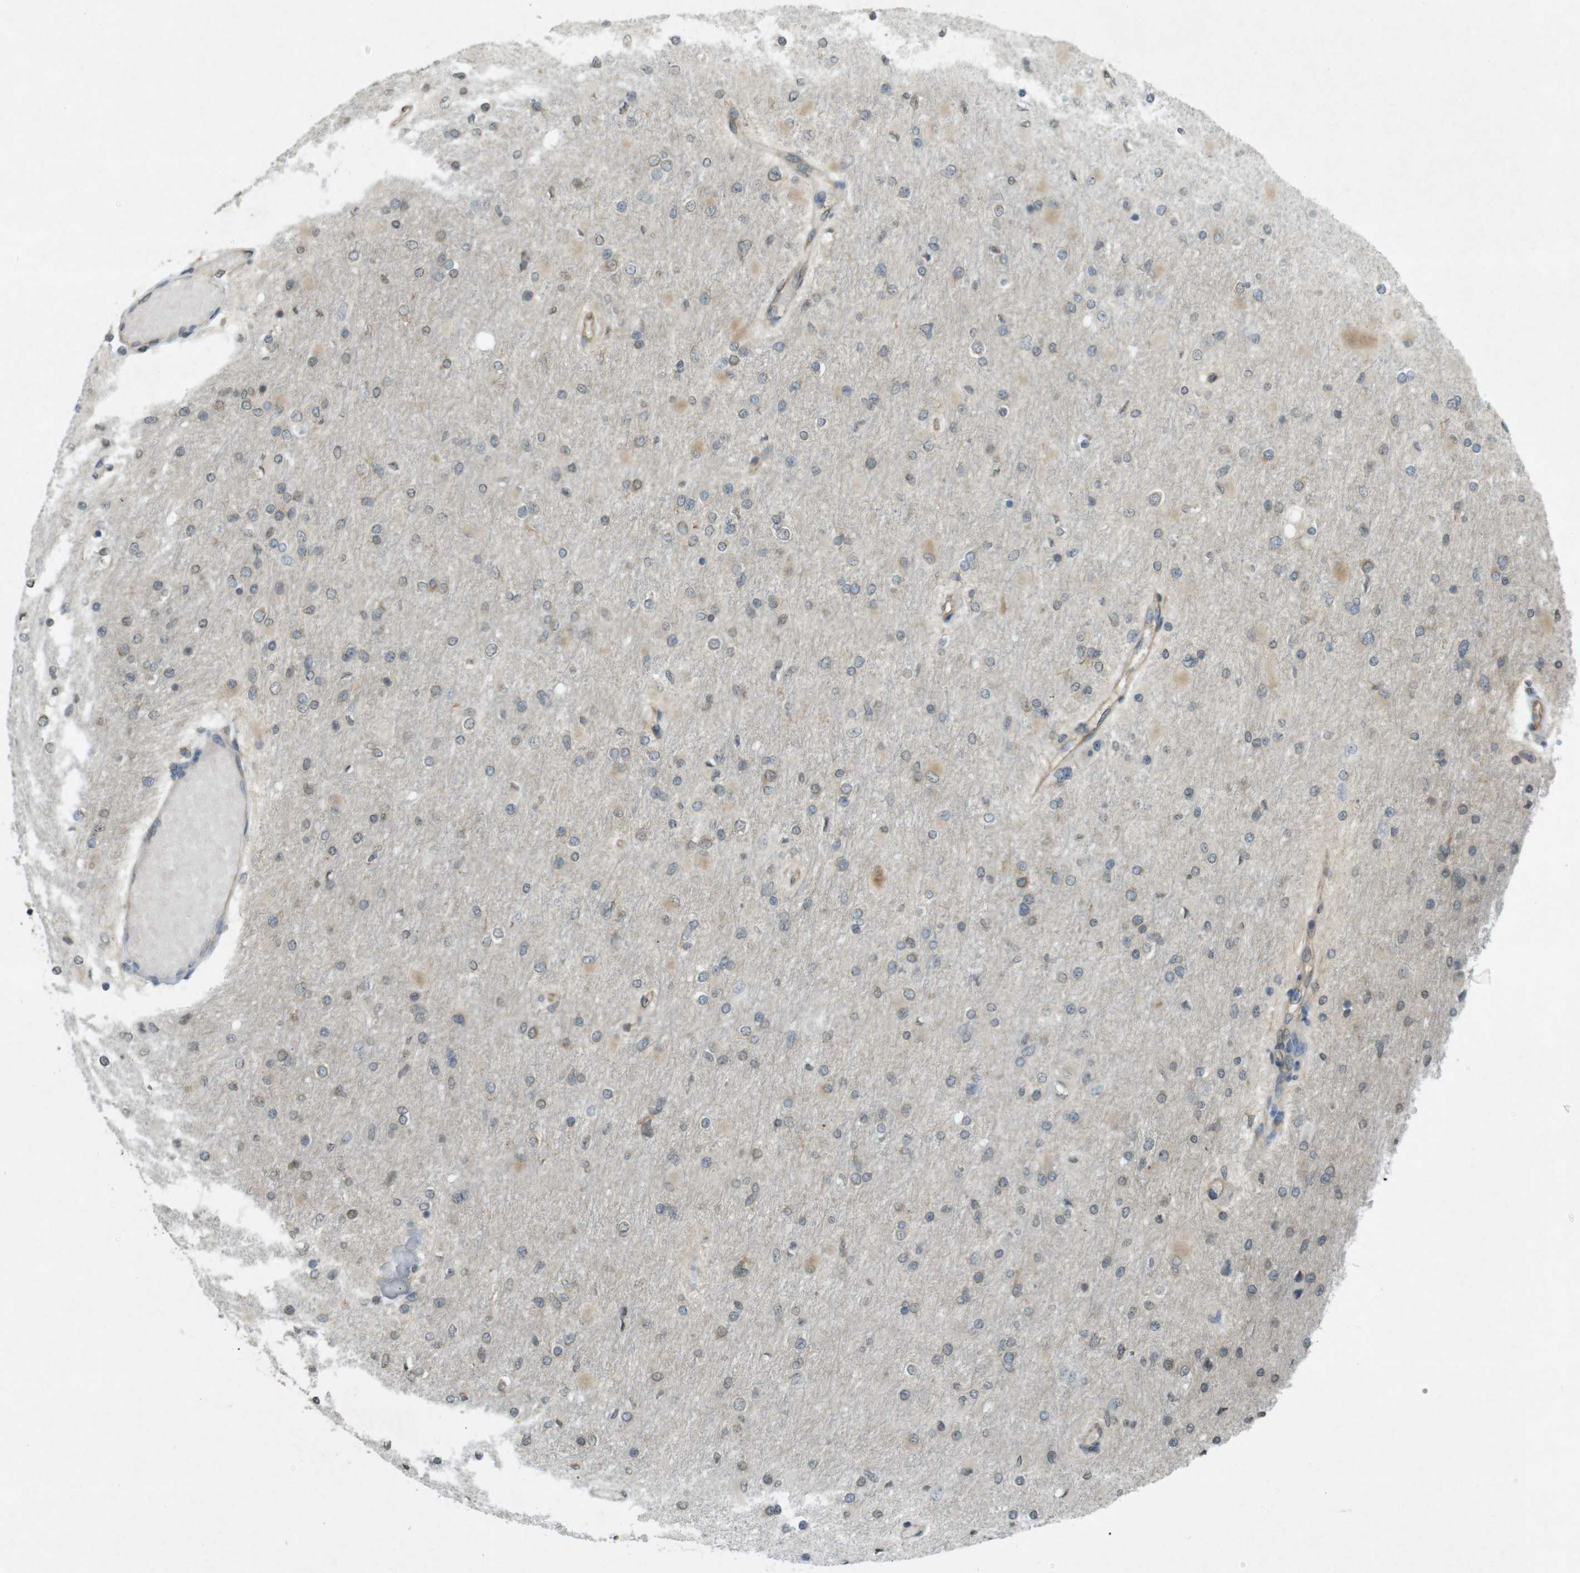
{"staining": {"intensity": "weak", "quantity": "<25%", "location": "cytoplasmic/membranous"}, "tissue": "glioma", "cell_type": "Tumor cells", "image_type": "cancer", "snomed": [{"axis": "morphology", "description": "Glioma, malignant, High grade"}, {"axis": "topography", "description": "Cerebral cortex"}], "caption": "Human glioma stained for a protein using IHC exhibits no positivity in tumor cells.", "gene": "KIF5B", "patient": {"sex": "female", "age": 36}}